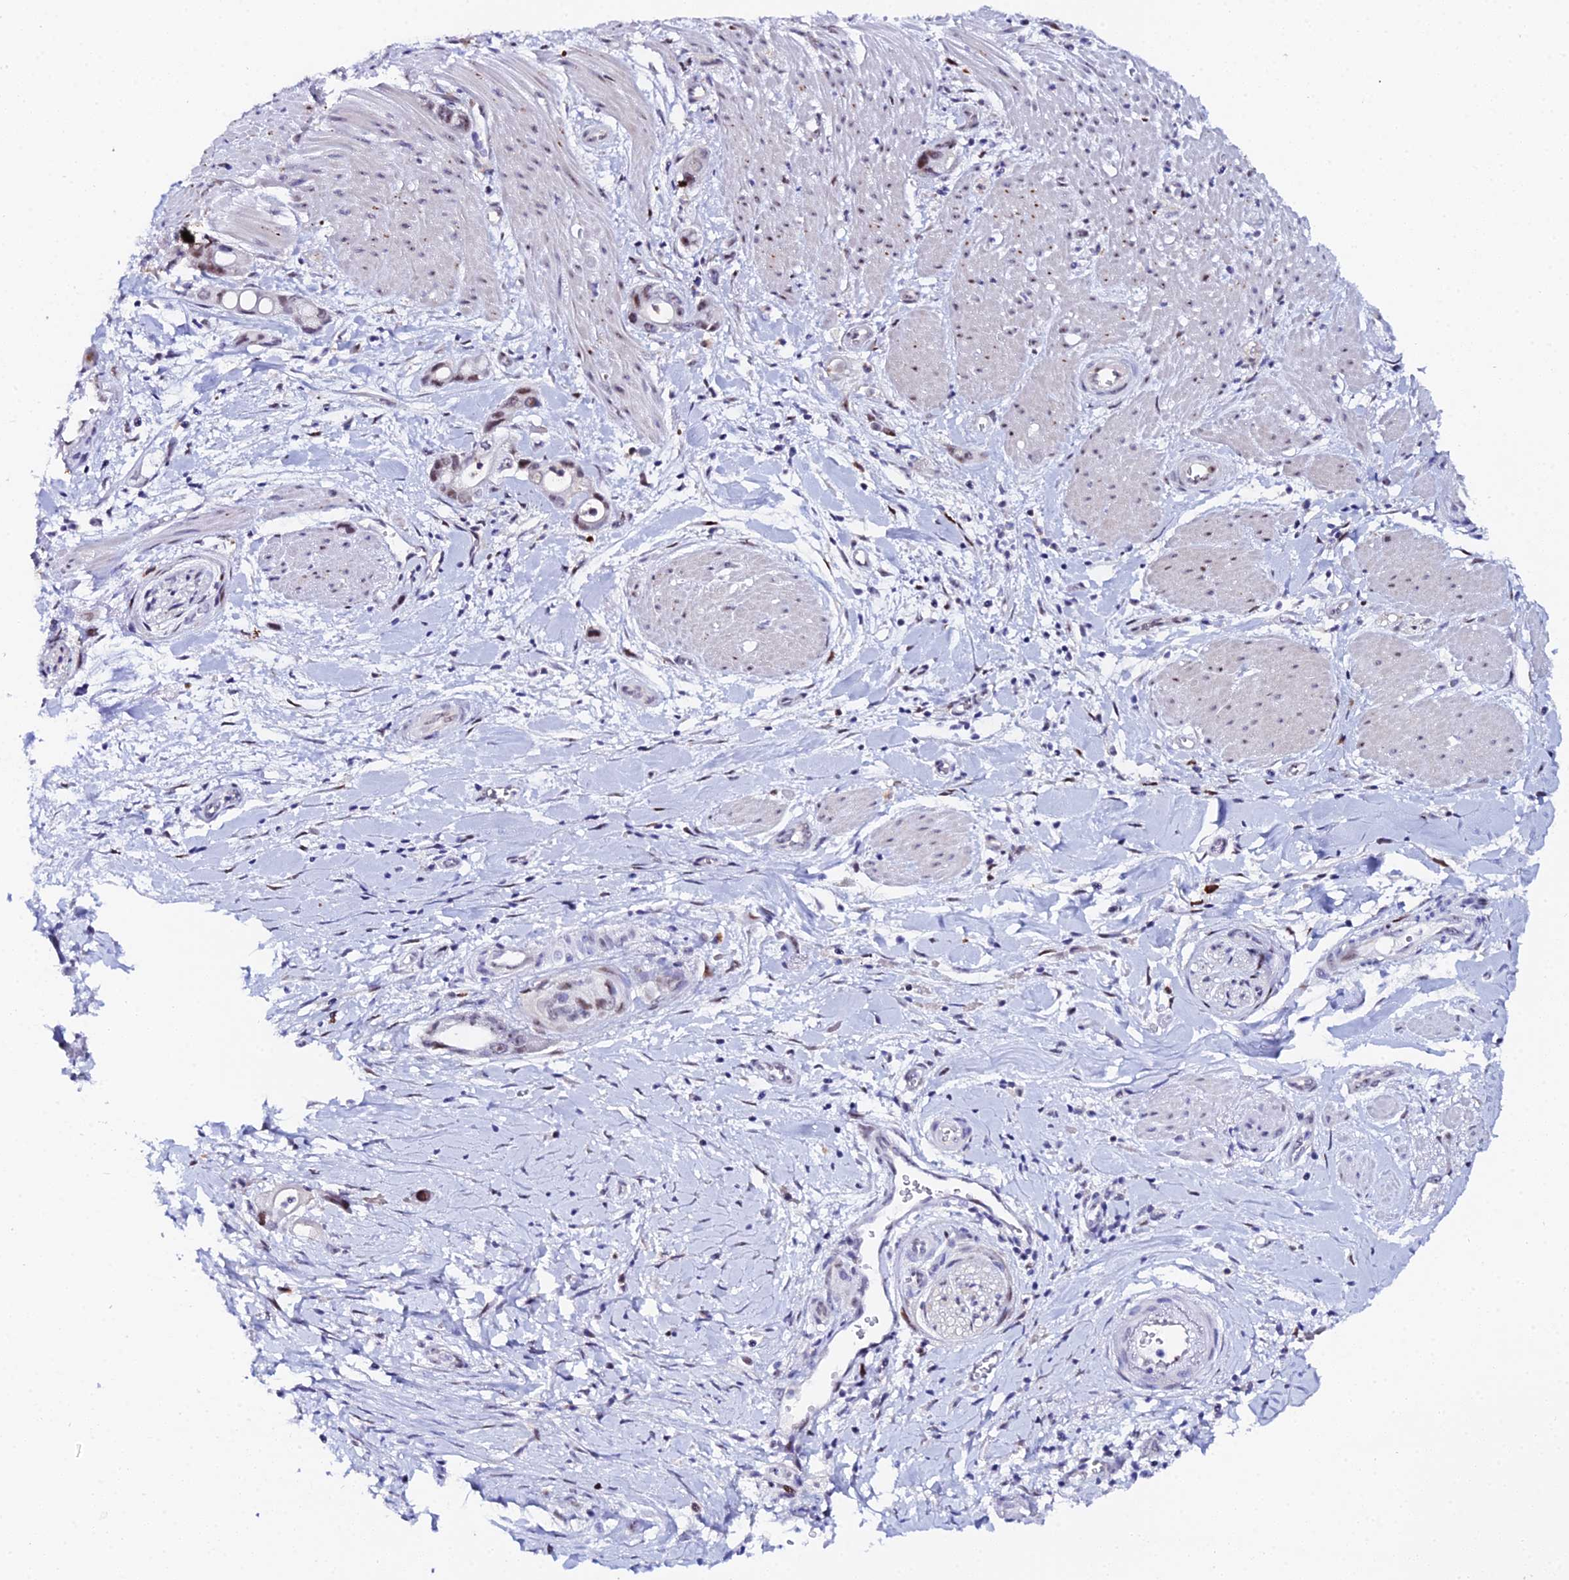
{"staining": {"intensity": "weak", "quantity": "25%-75%", "location": "nuclear"}, "tissue": "pancreatic cancer", "cell_type": "Tumor cells", "image_type": "cancer", "snomed": [{"axis": "morphology", "description": "Adenocarcinoma, NOS"}, {"axis": "topography", "description": "Pancreas"}], "caption": "IHC photomicrograph of pancreatic cancer (adenocarcinoma) stained for a protein (brown), which displays low levels of weak nuclear positivity in approximately 25%-75% of tumor cells.", "gene": "TIFA", "patient": {"sex": "male", "age": 68}}